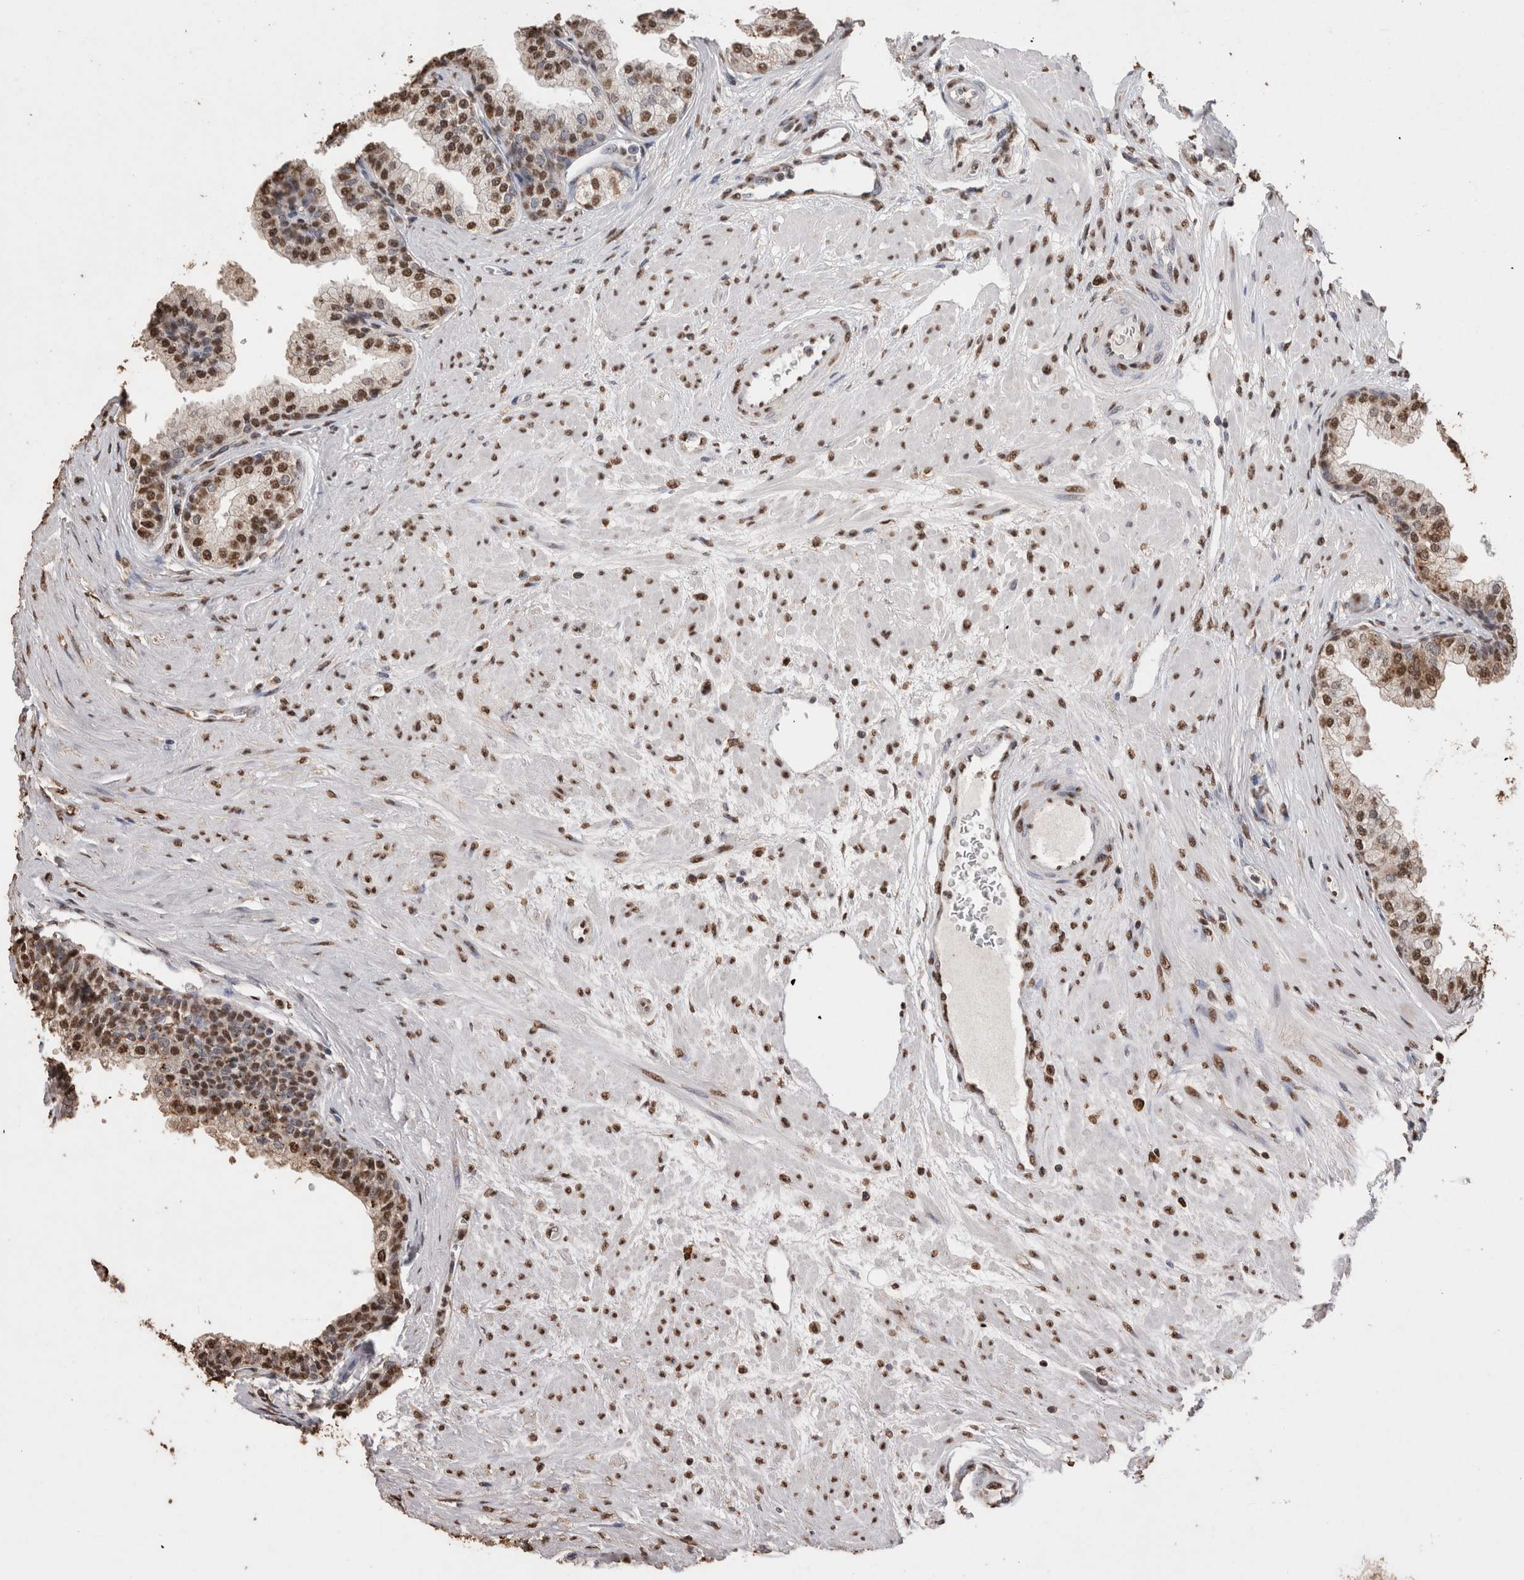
{"staining": {"intensity": "strong", "quantity": "25%-75%", "location": "nuclear"}, "tissue": "prostate", "cell_type": "Glandular cells", "image_type": "normal", "snomed": [{"axis": "morphology", "description": "Normal tissue, NOS"}, {"axis": "morphology", "description": "Urothelial carcinoma, Low grade"}, {"axis": "topography", "description": "Urinary bladder"}, {"axis": "topography", "description": "Prostate"}], "caption": "A high-resolution micrograph shows immunohistochemistry (IHC) staining of unremarkable prostate, which reveals strong nuclear expression in approximately 25%-75% of glandular cells.", "gene": "NTHL1", "patient": {"sex": "male", "age": 60}}